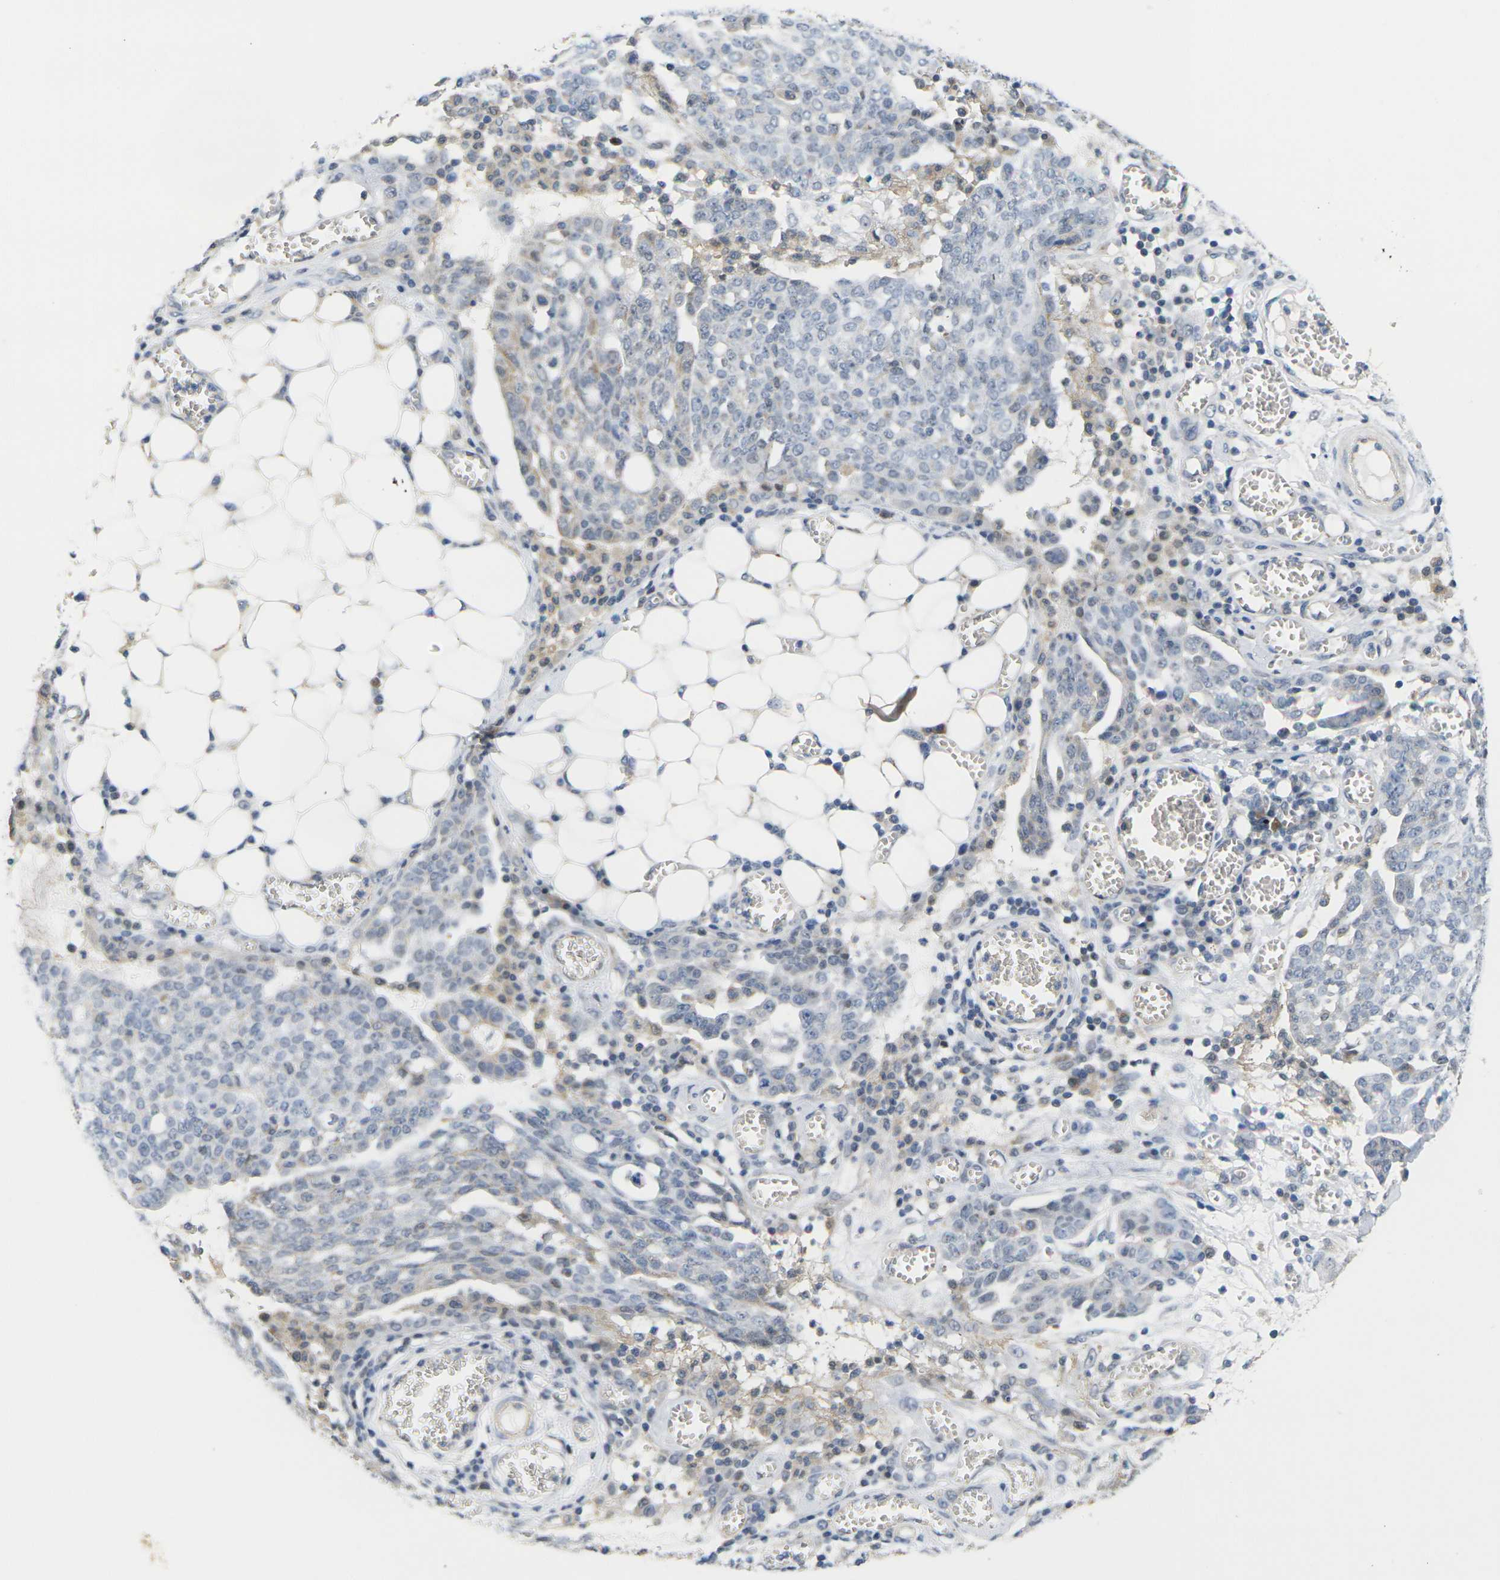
{"staining": {"intensity": "negative", "quantity": "none", "location": "none"}, "tissue": "ovarian cancer", "cell_type": "Tumor cells", "image_type": "cancer", "snomed": [{"axis": "morphology", "description": "Cystadenocarcinoma, serous, NOS"}, {"axis": "topography", "description": "Soft tissue"}, {"axis": "topography", "description": "Ovary"}], "caption": "High magnification brightfield microscopy of ovarian cancer (serous cystadenocarcinoma) stained with DAB (3,3'-diaminobenzidine) (brown) and counterstained with hematoxylin (blue): tumor cells show no significant staining.", "gene": "OTOF", "patient": {"sex": "female", "age": 57}}